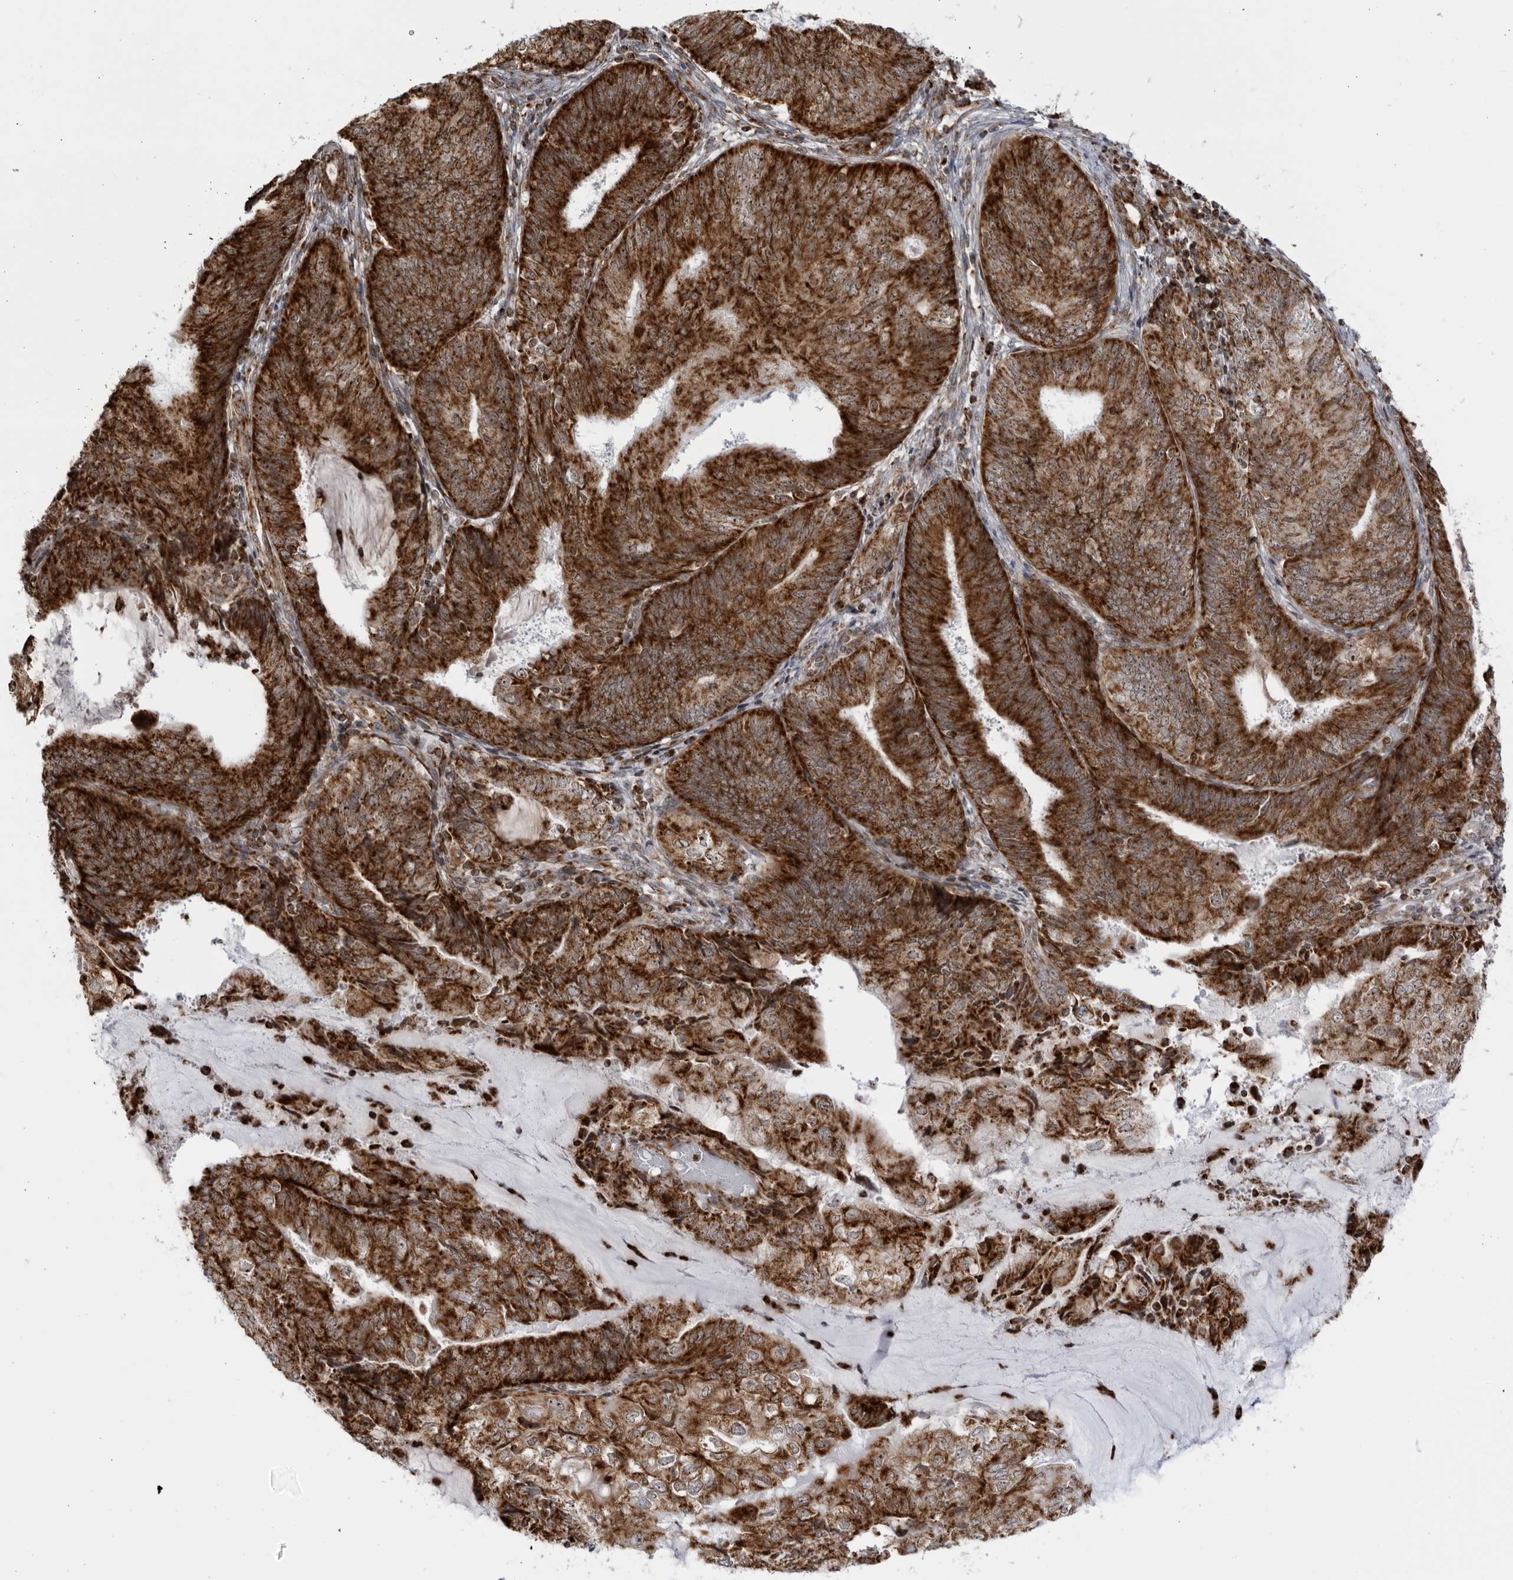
{"staining": {"intensity": "strong", "quantity": ">75%", "location": "cytoplasmic/membranous"}, "tissue": "endometrial cancer", "cell_type": "Tumor cells", "image_type": "cancer", "snomed": [{"axis": "morphology", "description": "Adenocarcinoma, NOS"}, {"axis": "topography", "description": "Endometrium"}], "caption": "Strong cytoplasmic/membranous expression is seen in about >75% of tumor cells in endometrial cancer (adenocarcinoma). Using DAB (3,3'-diaminobenzidine) (brown) and hematoxylin (blue) stains, captured at high magnification using brightfield microscopy.", "gene": "RBM34", "patient": {"sex": "female", "age": 81}}